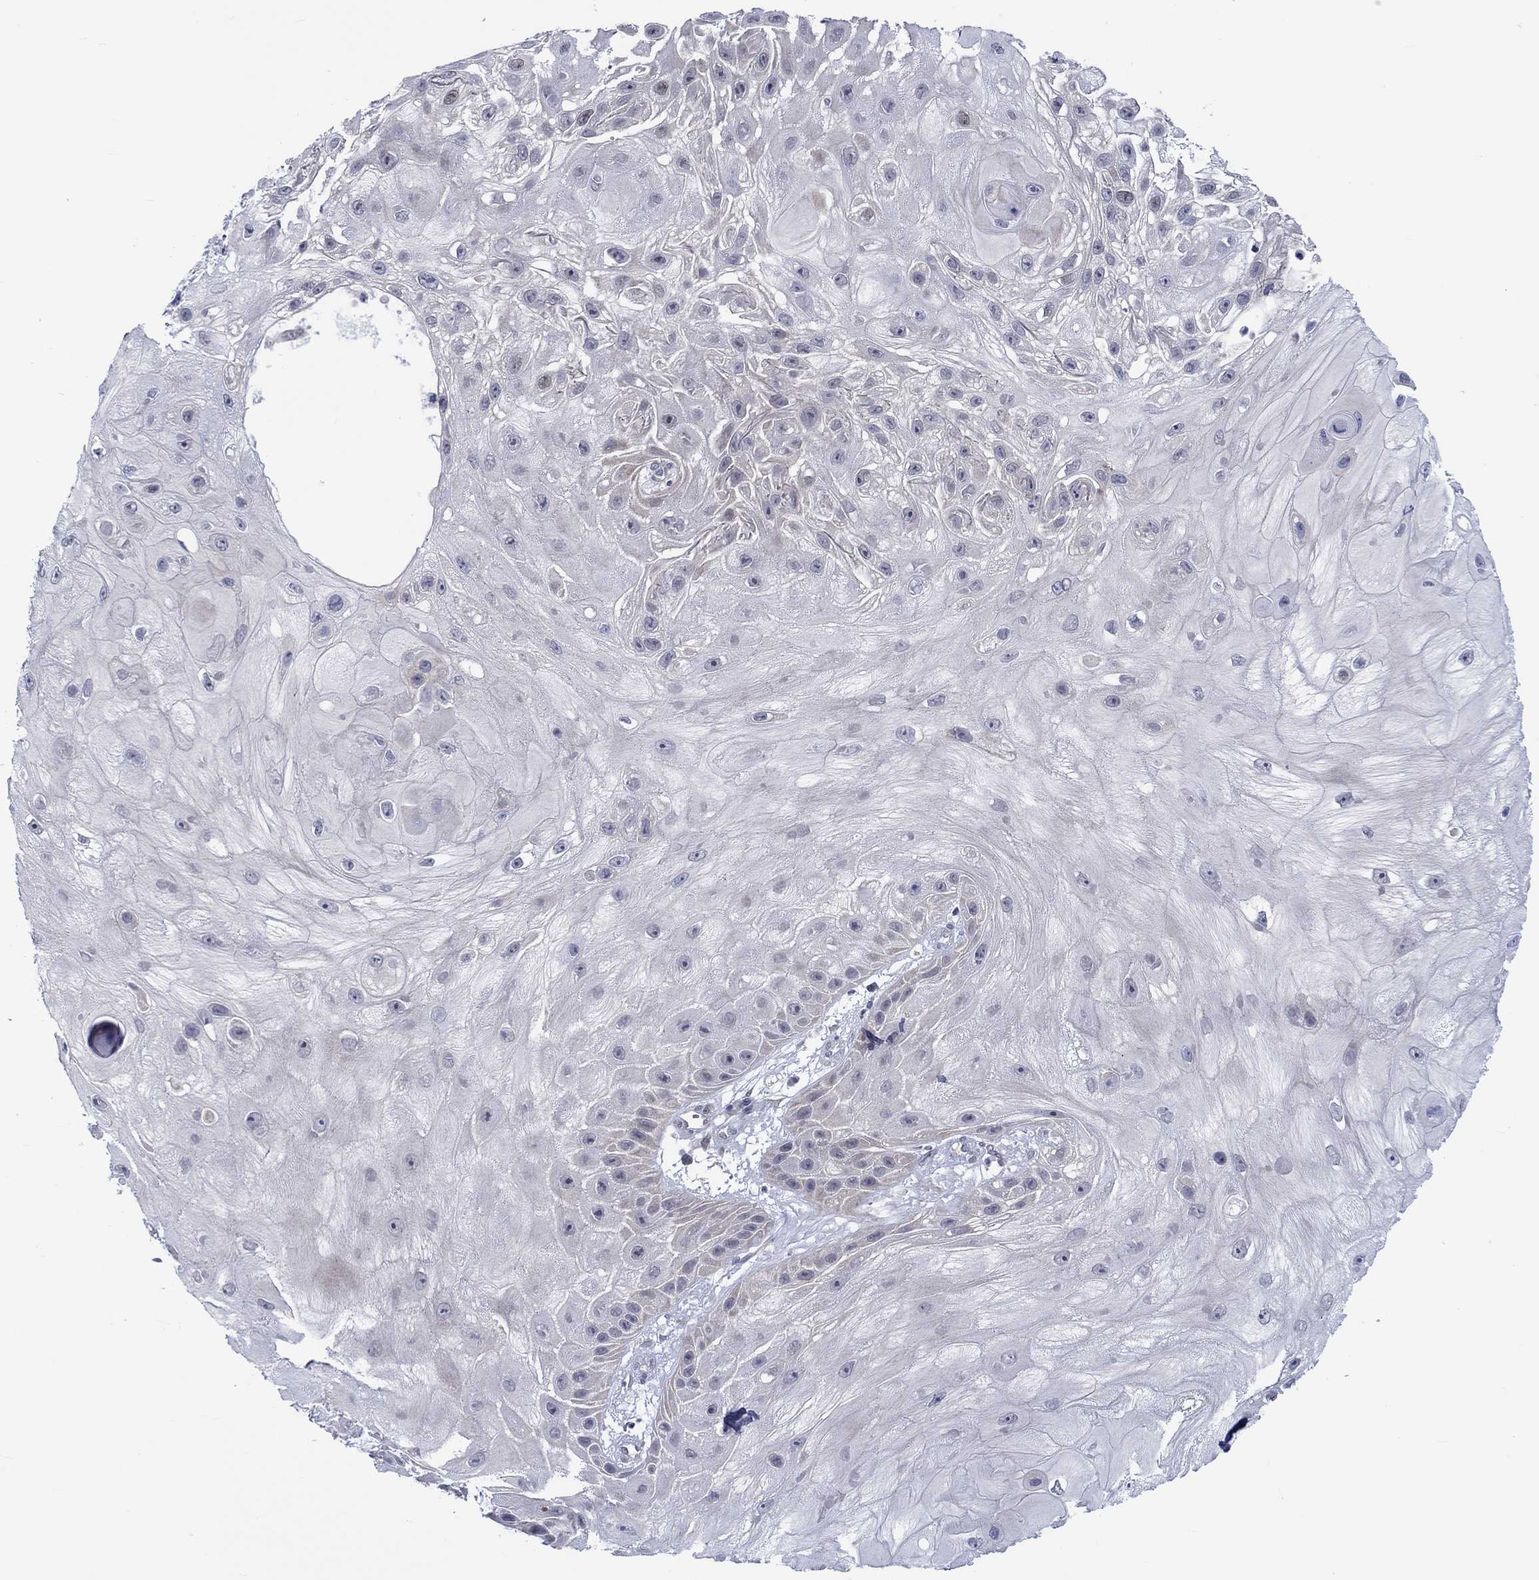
{"staining": {"intensity": "moderate", "quantity": "<25%", "location": "nuclear"}, "tissue": "skin cancer", "cell_type": "Tumor cells", "image_type": "cancer", "snomed": [{"axis": "morphology", "description": "Normal tissue, NOS"}, {"axis": "morphology", "description": "Squamous cell carcinoma, NOS"}, {"axis": "topography", "description": "Skin"}], "caption": "Skin squamous cell carcinoma was stained to show a protein in brown. There is low levels of moderate nuclear expression in approximately <25% of tumor cells. The staining is performed using DAB brown chromogen to label protein expression. The nuclei are counter-stained blue using hematoxylin.", "gene": "E2F8", "patient": {"sex": "male", "age": 79}}